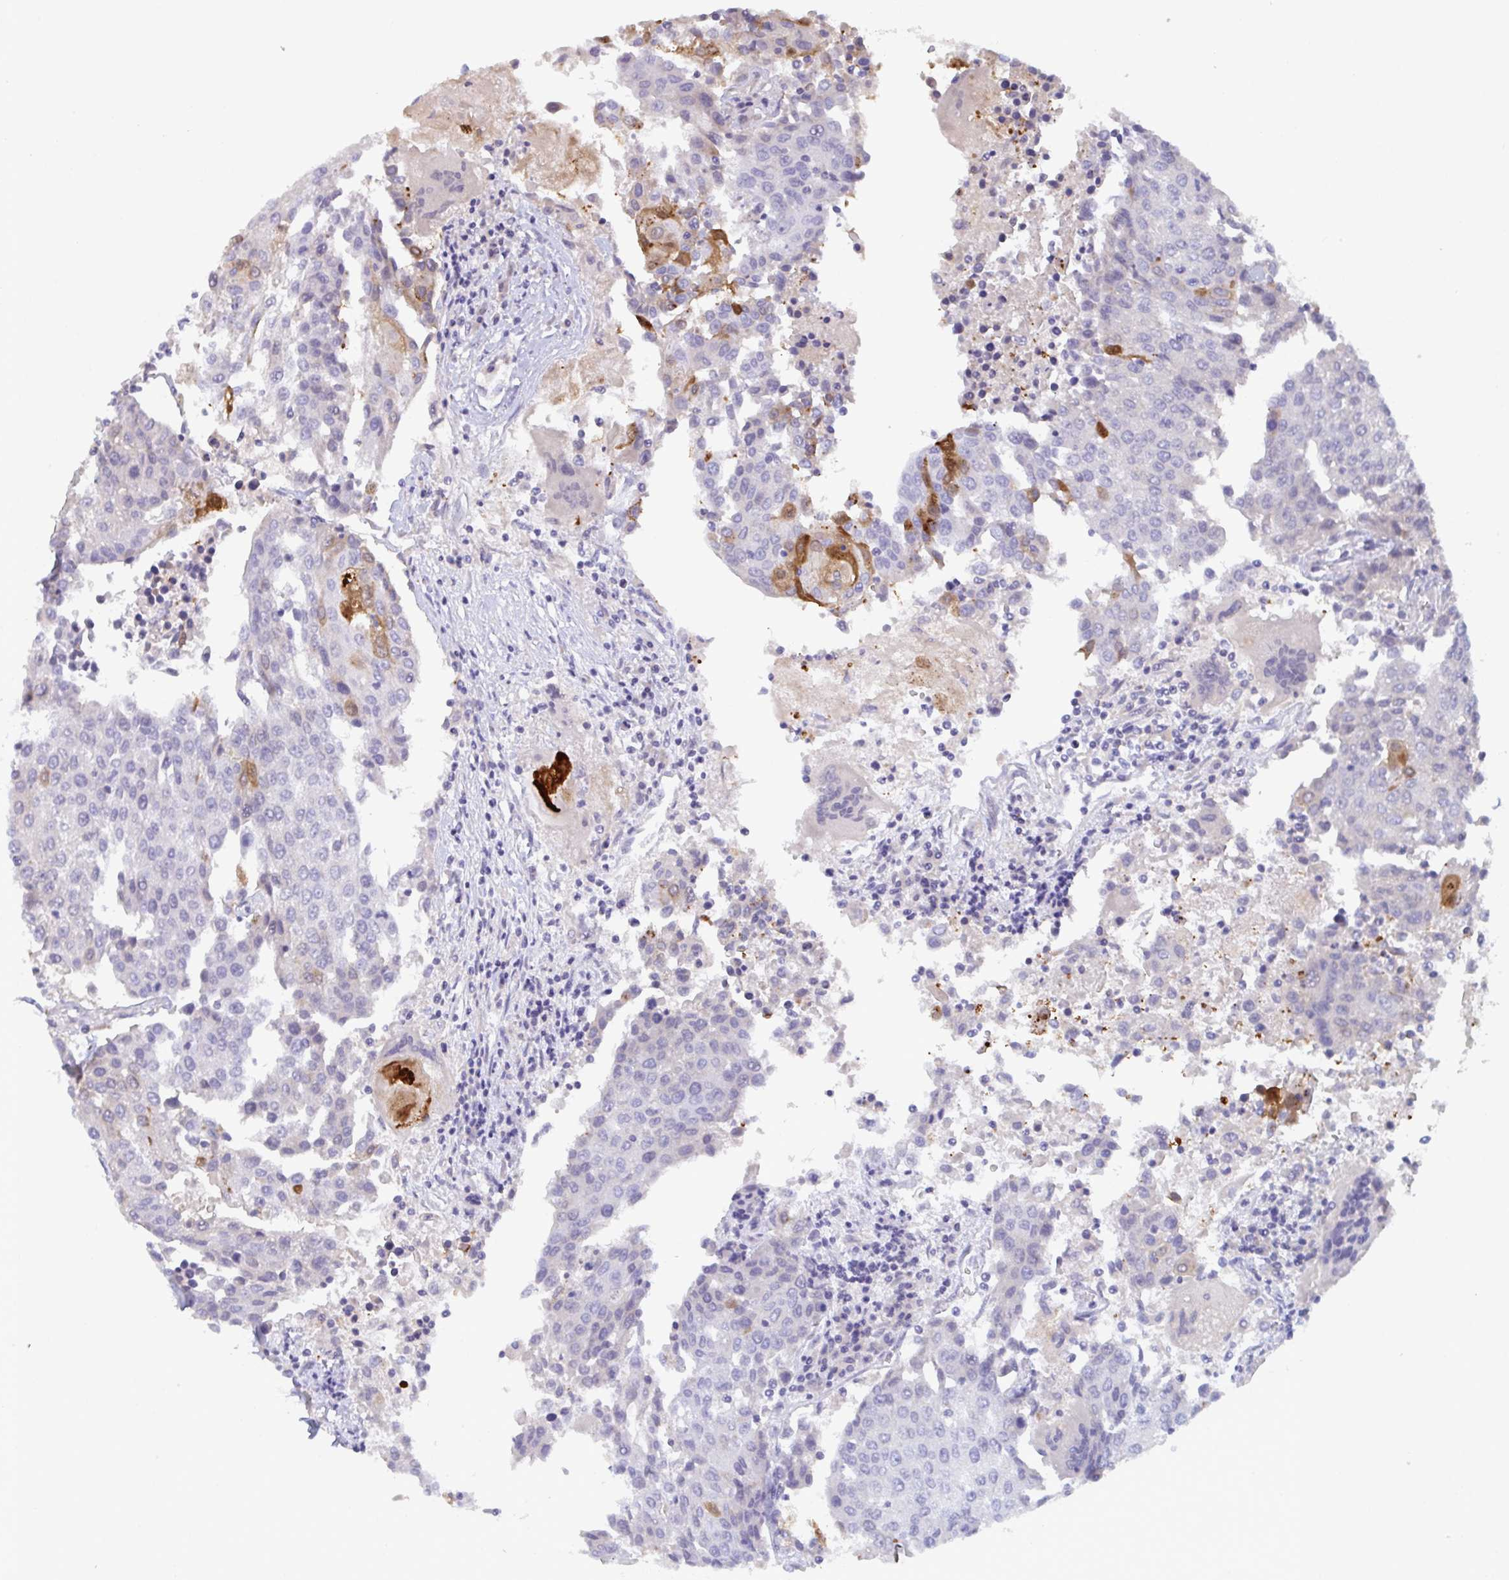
{"staining": {"intensity": "moderate", "quantity": "<25%", "location": "cytoplasmic/membranous"}, "tissue": "urothelial cancer", "cell_type": "Tumor cells", "image_type": "cancer", "snomed": [{"axis": "morphology", "description": "Urothelial carcinoma, High grade"}, {"axis": "topography", "description": "Urinary bladder"}], "caption": "Urothelial cancer tissue reveals moderate cytoplasmic/membranous expression in about <25% of tumor cells, visualized by immunohistochemistry.", "gene": "SERPINB13", "patient": {"sex": "female", "age": 85}}